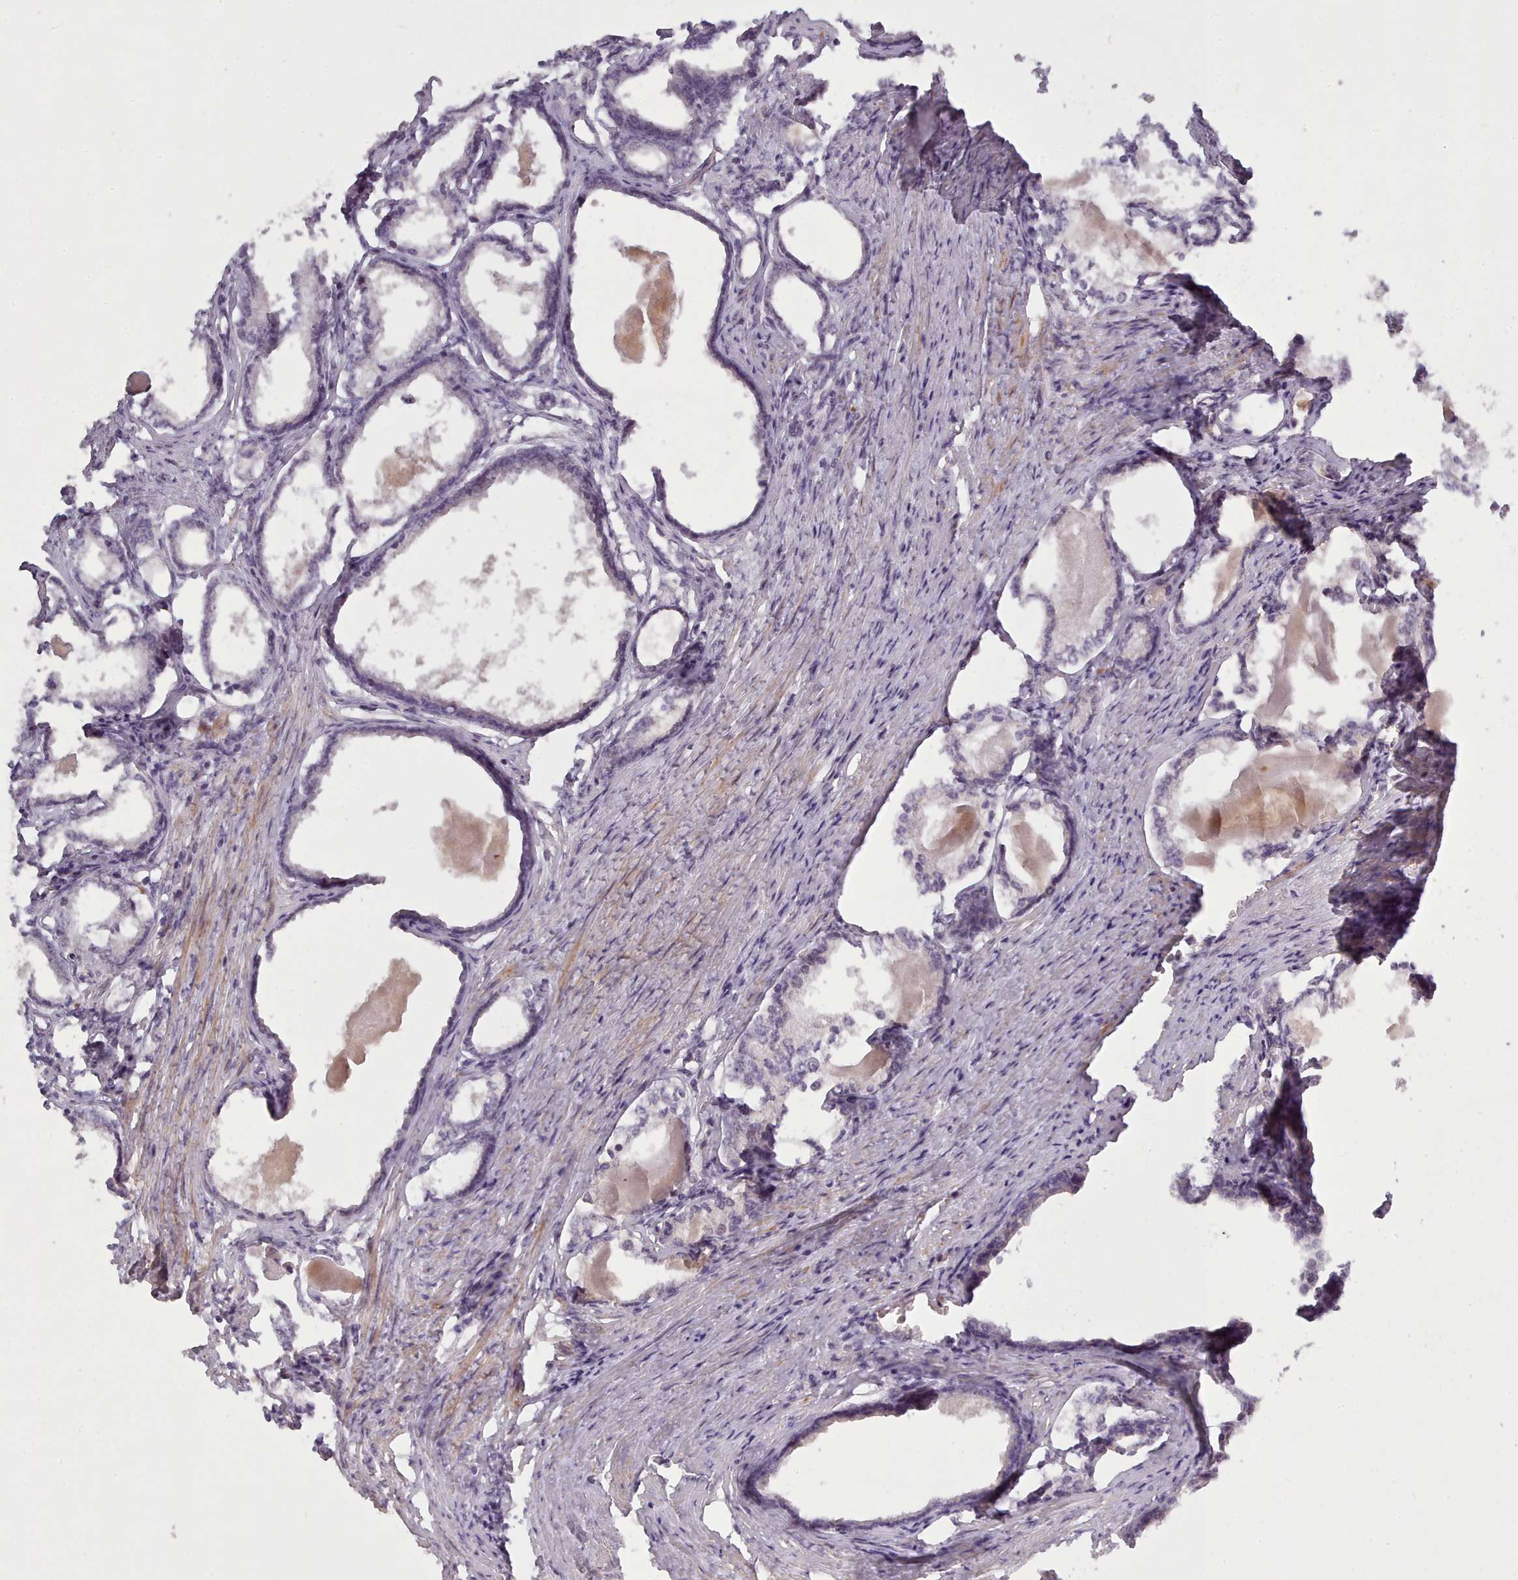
{"staining": {"intensity": "negative", "quantity": "none", "location": "none"}, "tissue": "prostate cancer", "cell_type": "Tumor cells", "image_type": "cancer", "snomed": [{"axis": "morphology", "description": "Adenocarcinoma, High grade"}, {"axis": "topography", "description": "Prostate"}], "caption": "Immunohistochemical staining of human high-grade adenocarcinoma (prostate) shows no significant positivity in tumor cells. The staining is performed using DAB brown chromogen with nuclei counter-stained in using hematoxylin.", "gene": "LEFTY2", "patient": {"sex": "male", "age": 69}}